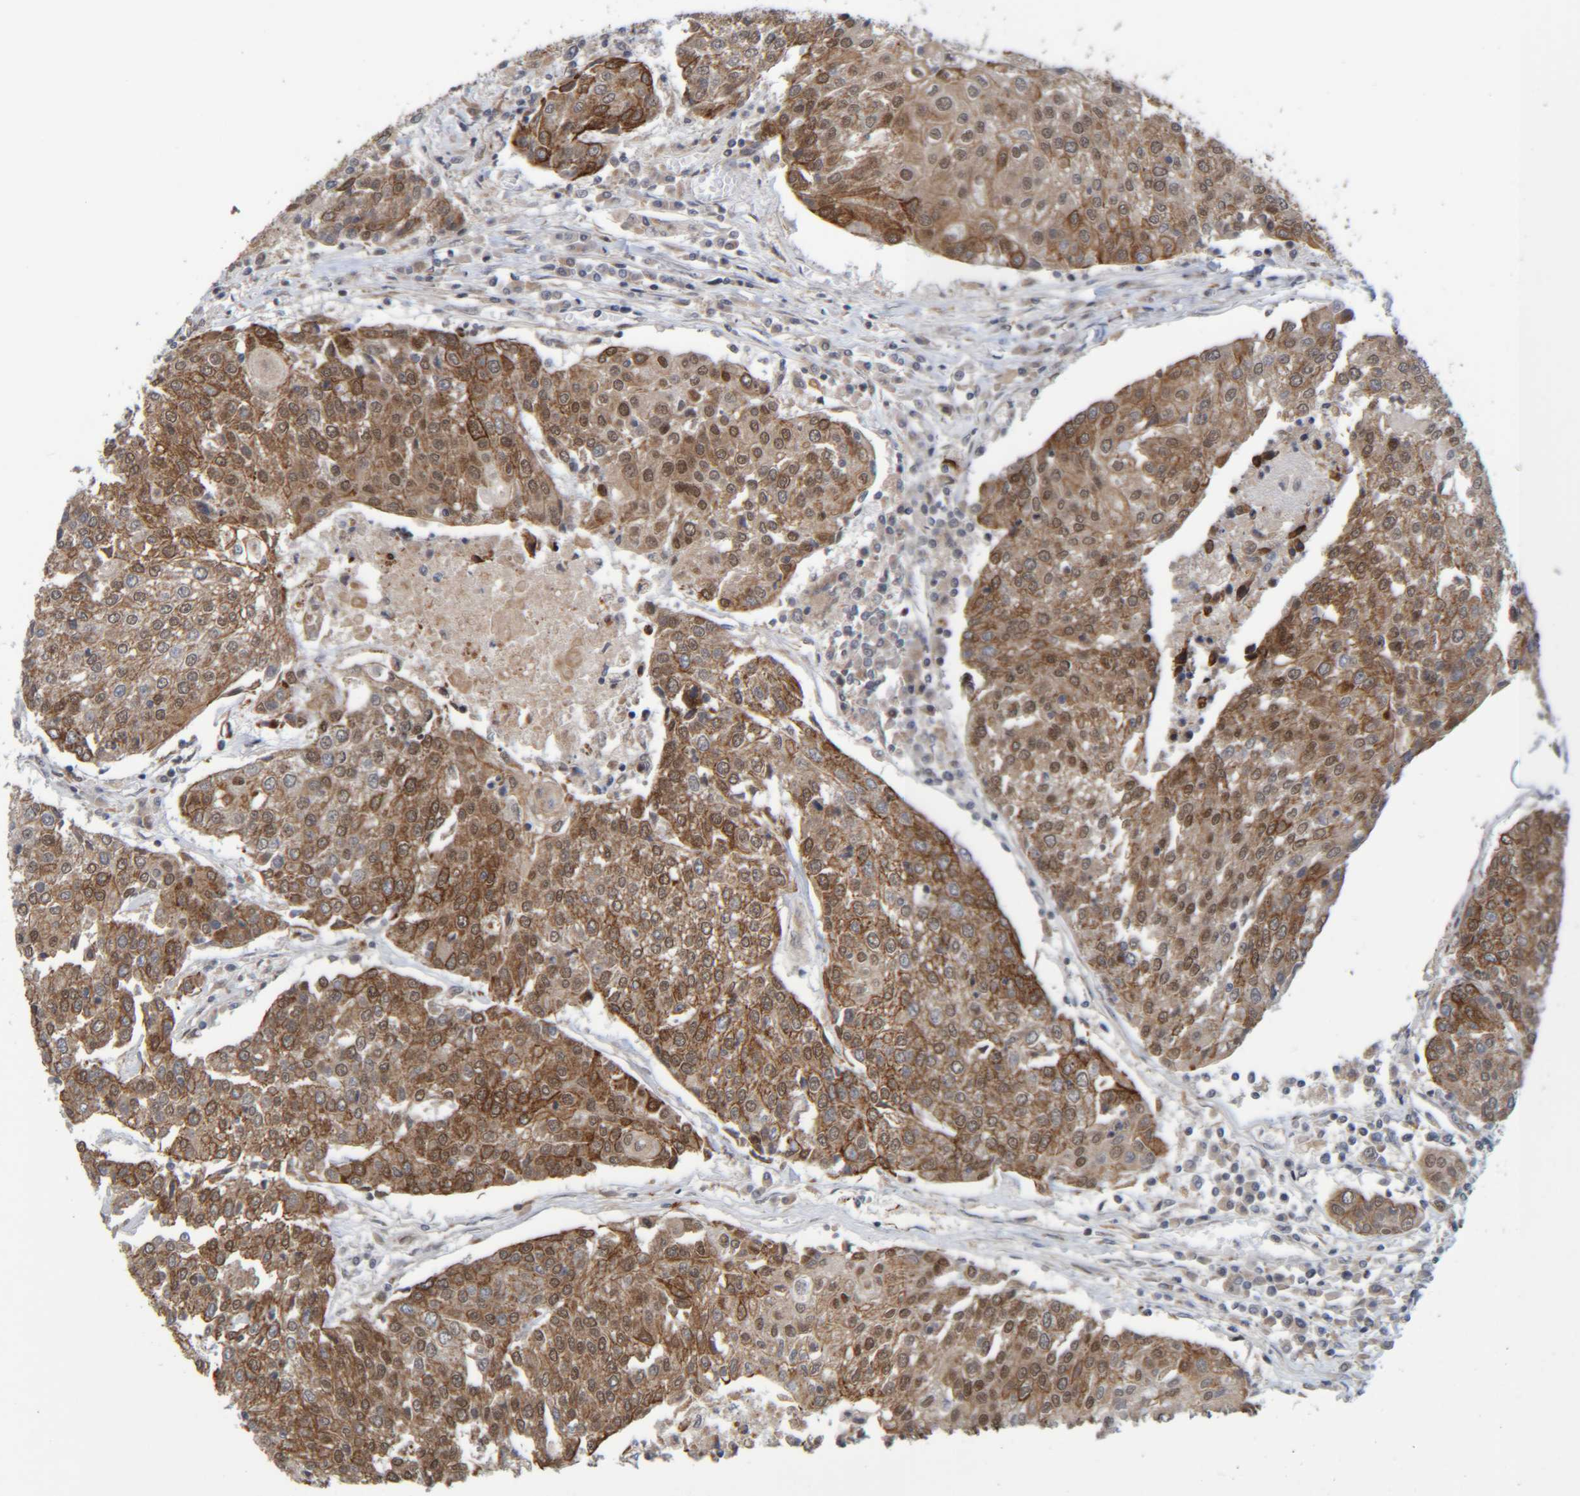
{"staining": {"intensity": "moderate", "quantity": ">75%", "location": "cytoplasmic/membranous"}, "tissue": "urothelial cancer", "cell_type": "Tumor cells", "image_type": "cancer", "snomed": [{"axis": "morphology", "description": "Urothelial carcinoma, High grade"}, {"axis": "topography", "description": "Urinary bladder"}], "caption": "Protein expression analysis of urothelial cancer exhibits moderate cytoplasmic/membranous staining in approximately >75% of tumor cells. The staining was performed using DAB, with brown indicating positive protein expression. Nuclei are stained blue with hematoxylin.", "gene": "CCDC57", "patient": {"sex": "female", "age": 85}}